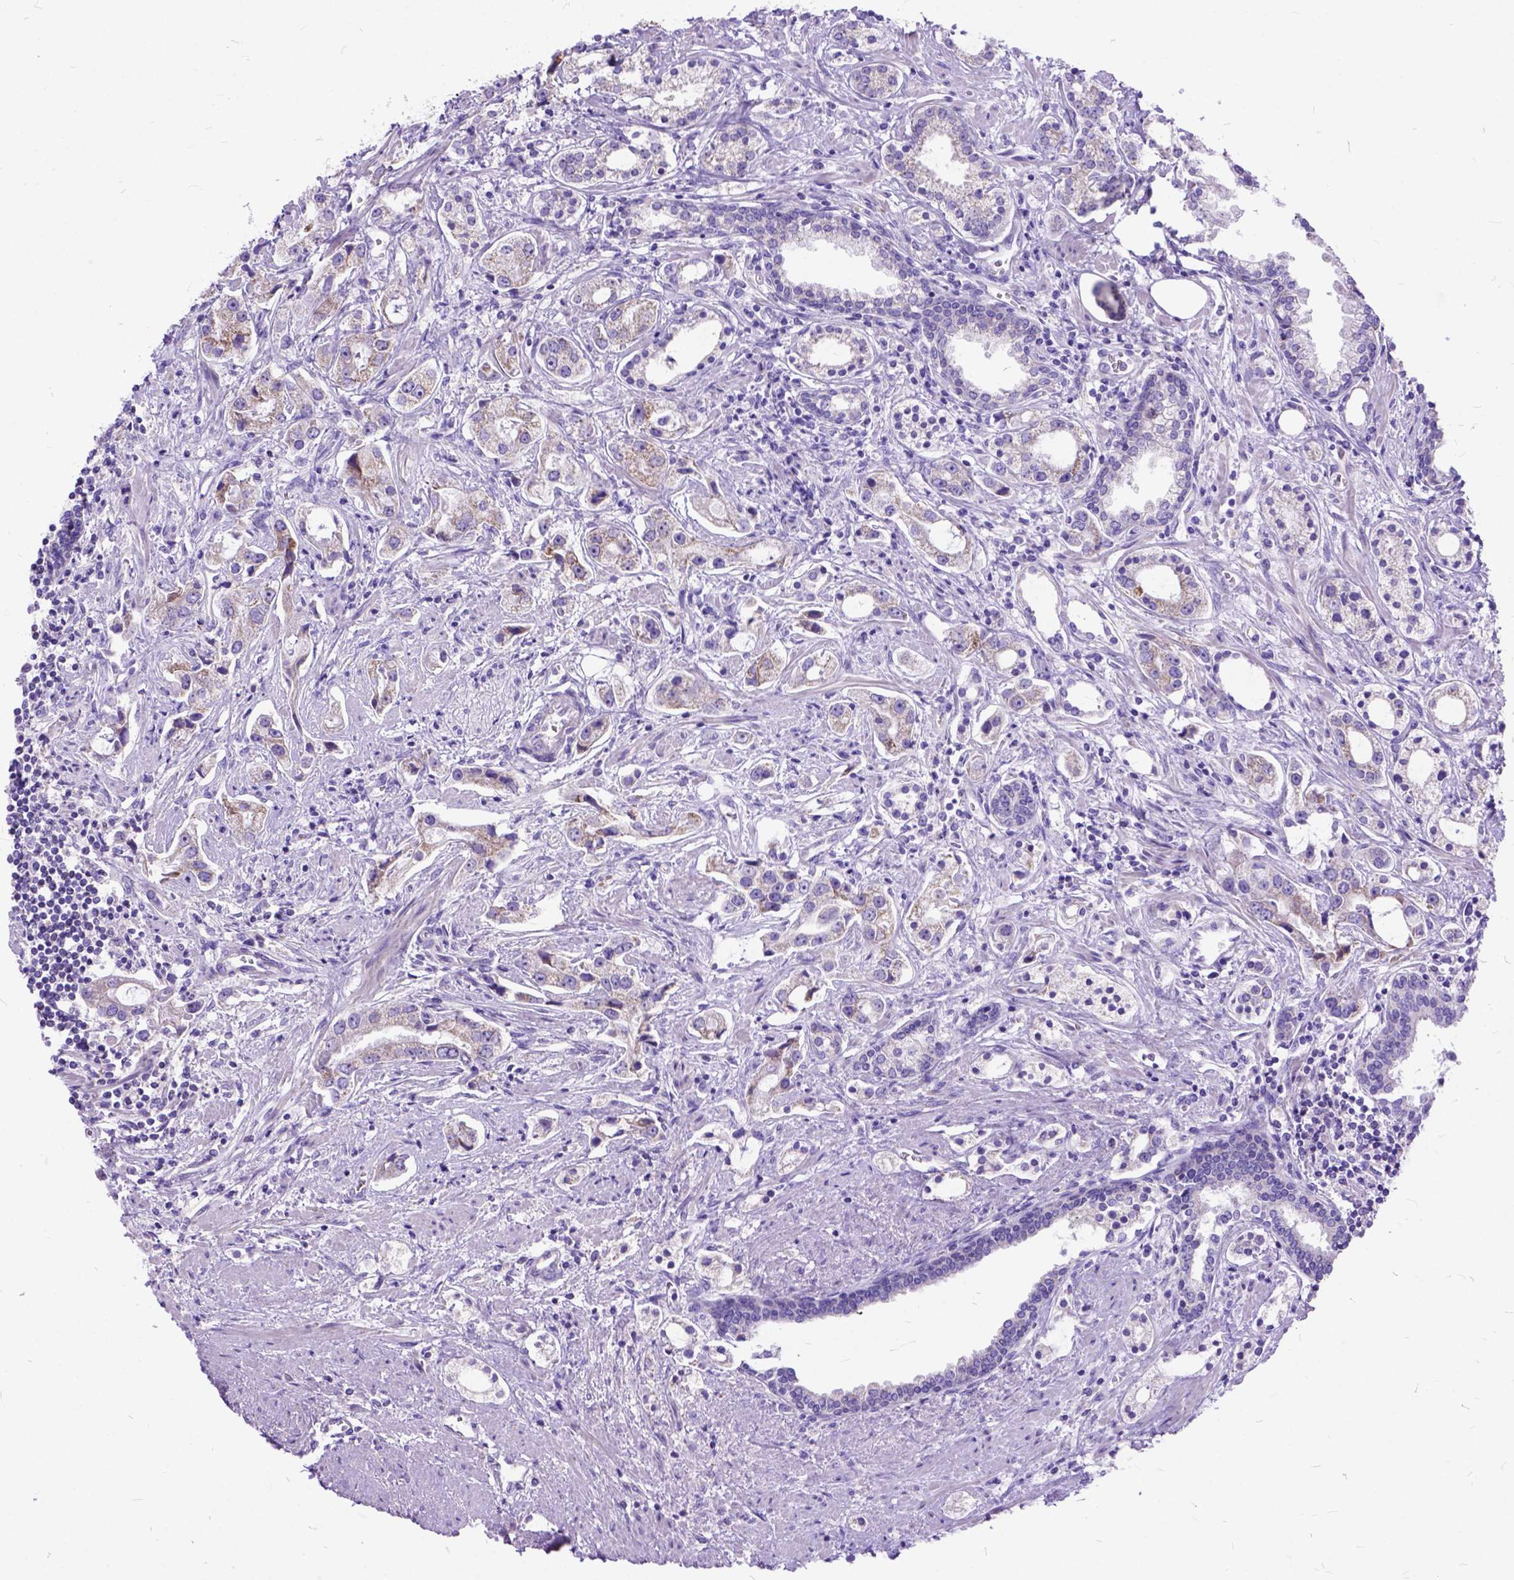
{"staining": {"intensity": "weak", "quantity": "<25%", "location": "cytoplasmic/membranous"}, "tissue": "prostate cancer", "cell_type": "Tumor cells", "image_type": "cancer", "snomed": [{"axis": "morphology", "description": "Adenocarcinoma, Medium grade"}, {"axis": "topography", "description": "Prostate"}], "caption": "A photomicrograph of human prostate medium-grade adenocarcinoma is negative for staining in tumor cells.", "gene": "CTAG2", "patient": {"sex": "male", "age": 57}}